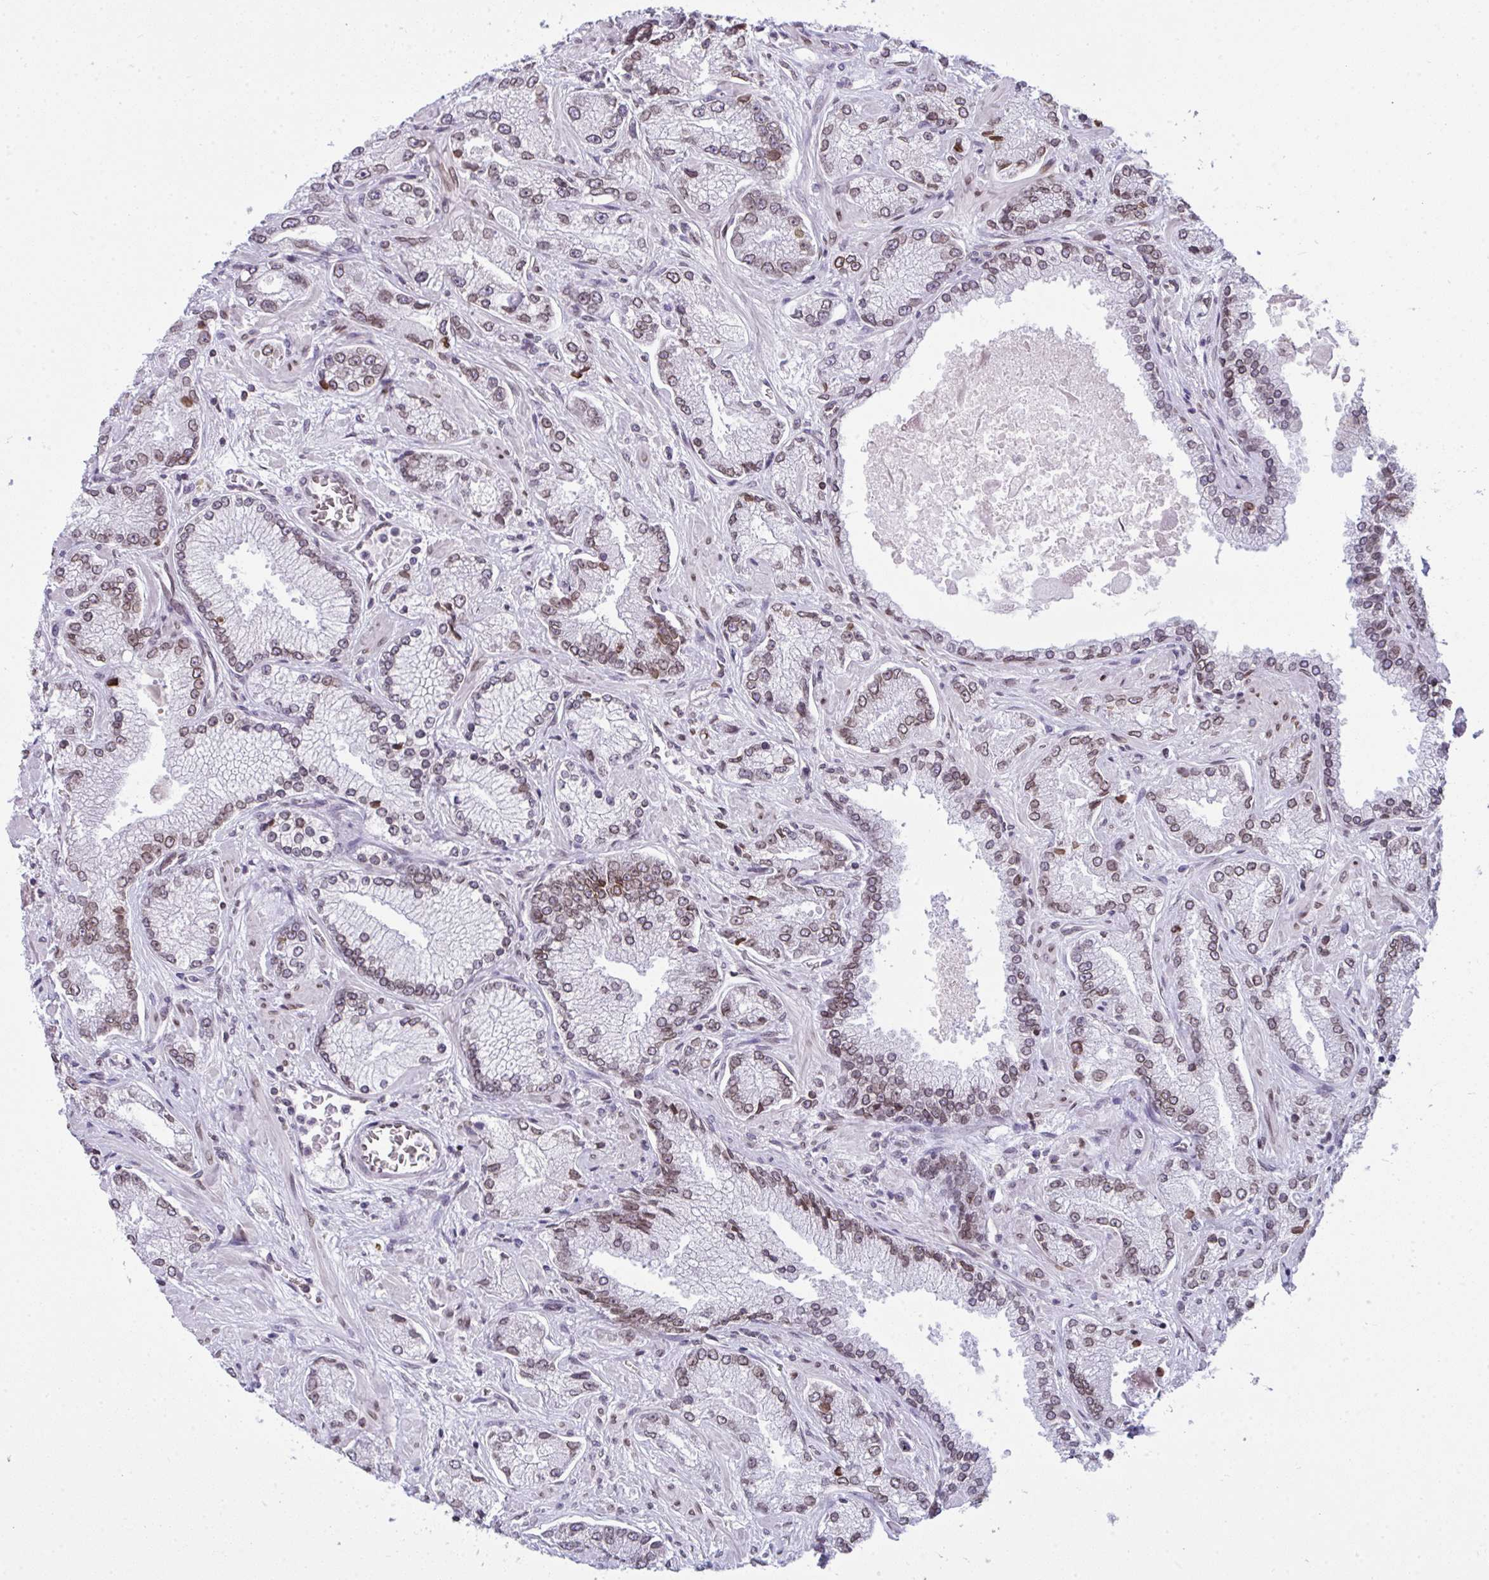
{"staining": {"intensity": "weak", "quantity": "25%-75%", "location": "cytoplasmic/membranous,nuclear"}, "tissue": "prostate cancer", "cell_type": "Tumor cells", "image_type": "cancer", "snomed": [{"axis": "morphology", "description": "Normal tissue, NOS"}, {"axis": "morphology", "description": "Adenocarcinoma, High grade"}, {"axis": "topography", "description": "Prostate"}, {"axis": "topography", "description": "Peripheral nerve tissue"}], "caption": "Prostate high-grade adenocarcinoma stained for a protein (brown) displays weak cytoplasmic/membranous and nuclear positive expression in approximately 25%-75% of tumor cells.", "gene": "LMNB2", "patient": {"sex": "male", "age": 68}}